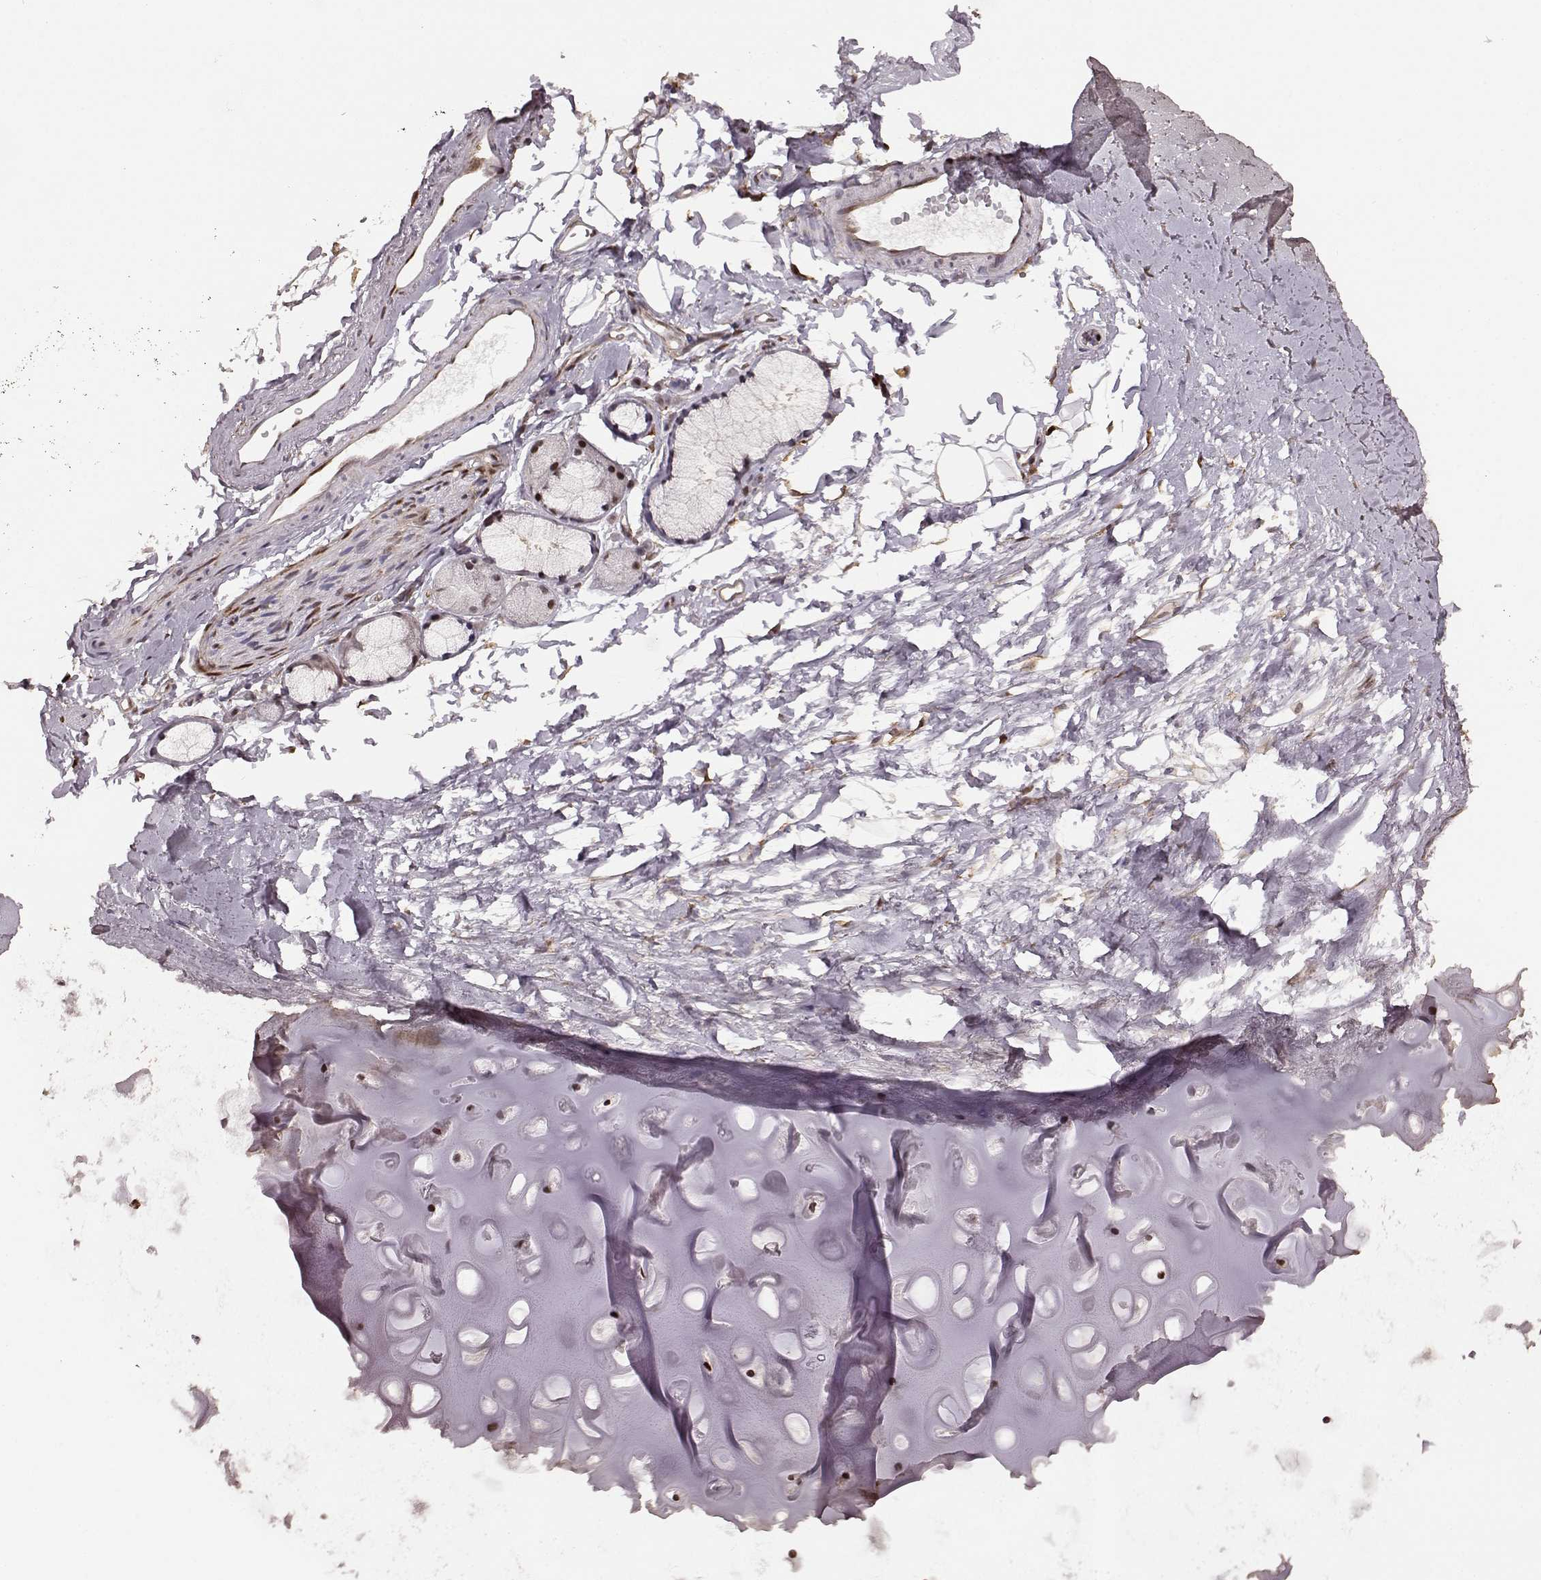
{"staining": {"intensity": "moderate", "quantity": "<25%", "location": "nuclear"}, "tissue": "adipose tissue", "cell_type": "Adipocytes", "image_type": "normal", "snomed": [{"axis": "morphology", "description": "Normal tissue, NOS"}, {"axis": "morphology", "description": "Squamous cell carcinoma, NOS"}, {"axis": "topography", "description": "Cartilage tissue"}, {"axis": "topography", "description": "Bronchus"}], "caption": "Immunohistochemical staining of unremarkable human adipose tissue reveals moderate nuclear protein staining in approximately <25% of adipocytes.", "gene": "KLF6", "patient": {"sex": "male", "age": 72}}